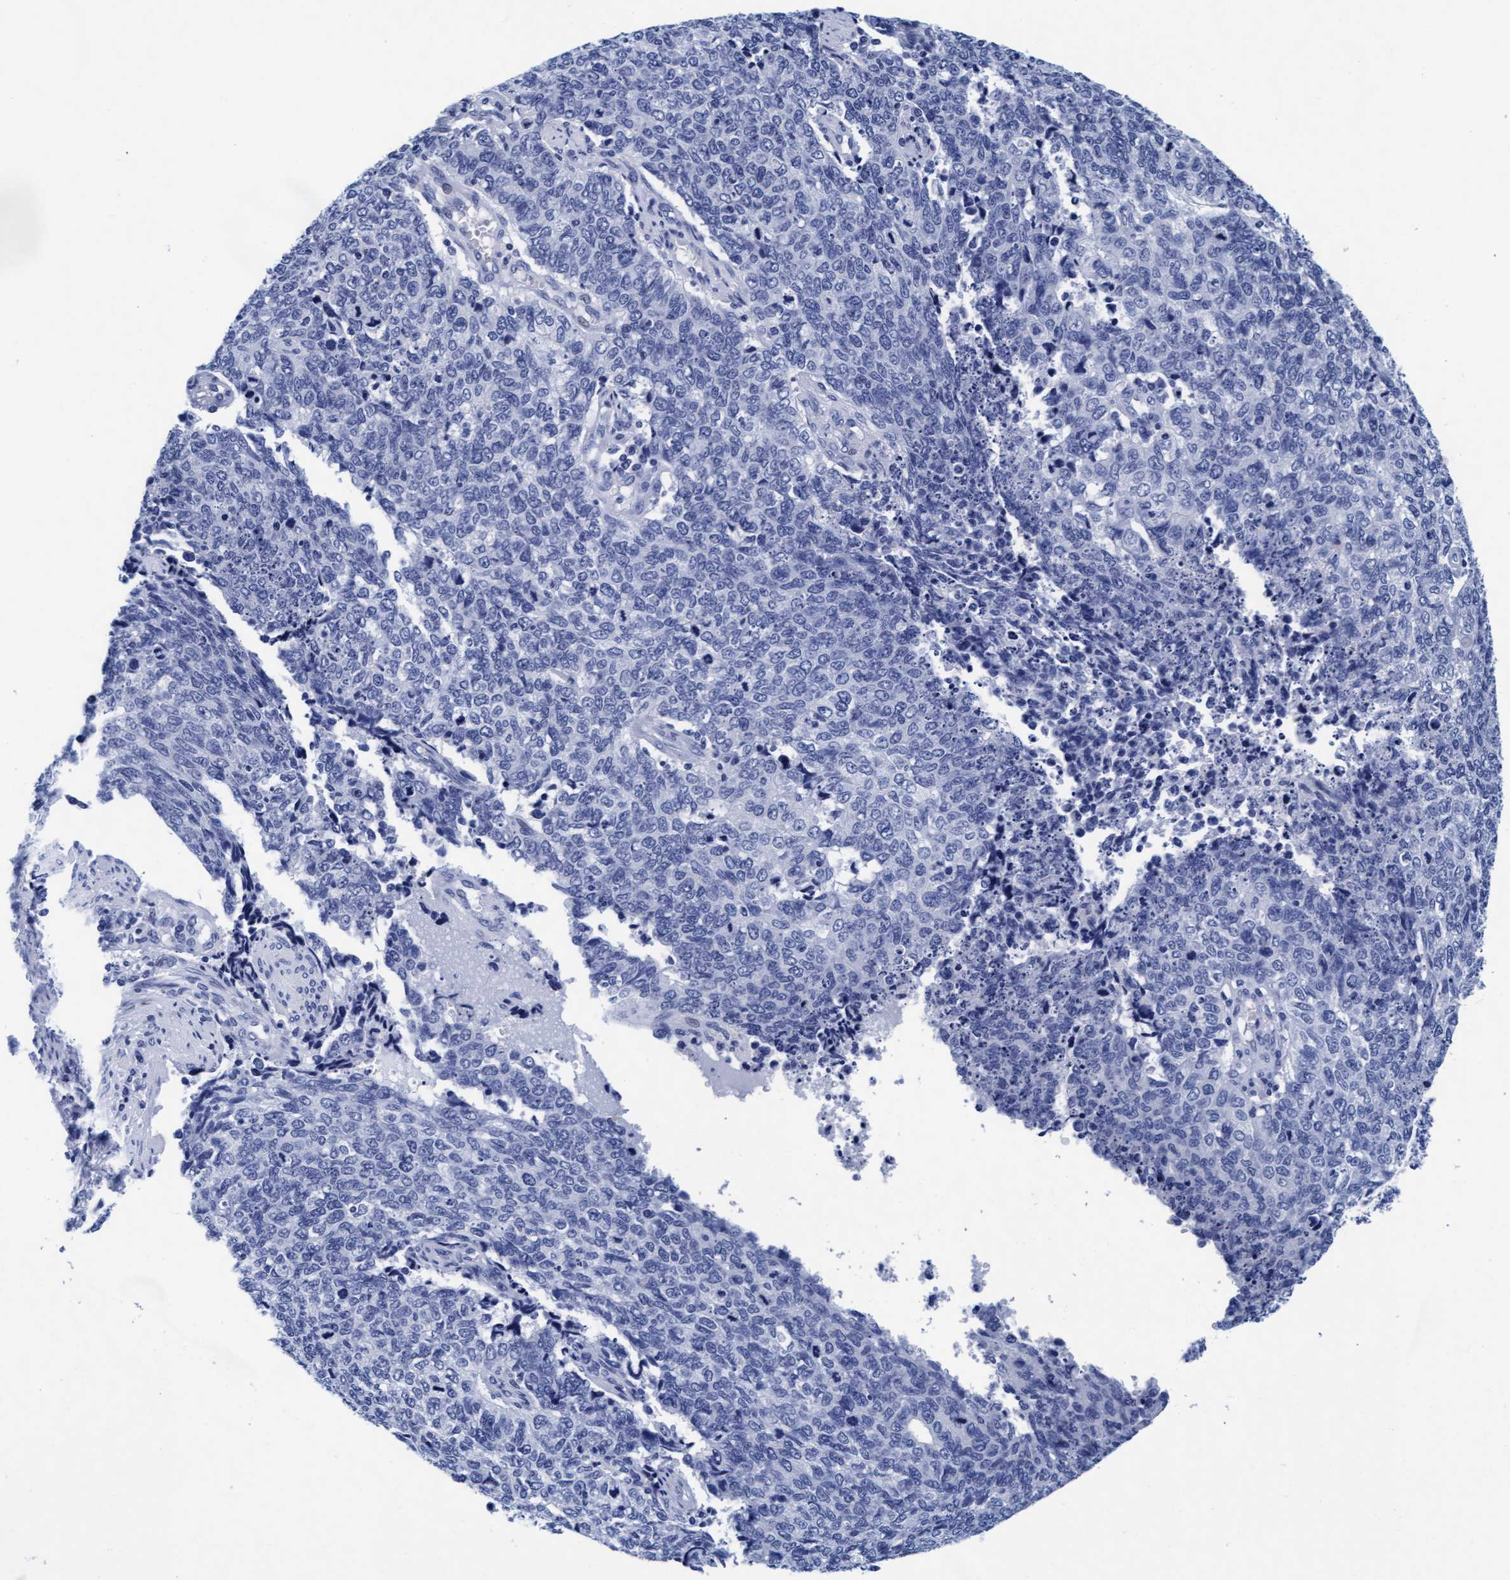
{"staining": {"intensity": "negative", "quantity": "none", "location": "none"}, "tissue": "cervical cancer", "cell_type": "Tumor cells", "image_type": "cancer", "snomed": [{"axis": "morphology", "description": "Squamous cell carcinoma, NOS"}, {"axis": "topography", "description": "Cervix"}], "caption": "This is an IHC photomicrograph of cervical cancer (squamous cell carcinoma). There is no expression in tumor cells.", "gene": "ARSG", "patient": {"sex": "female", "age": 63}}